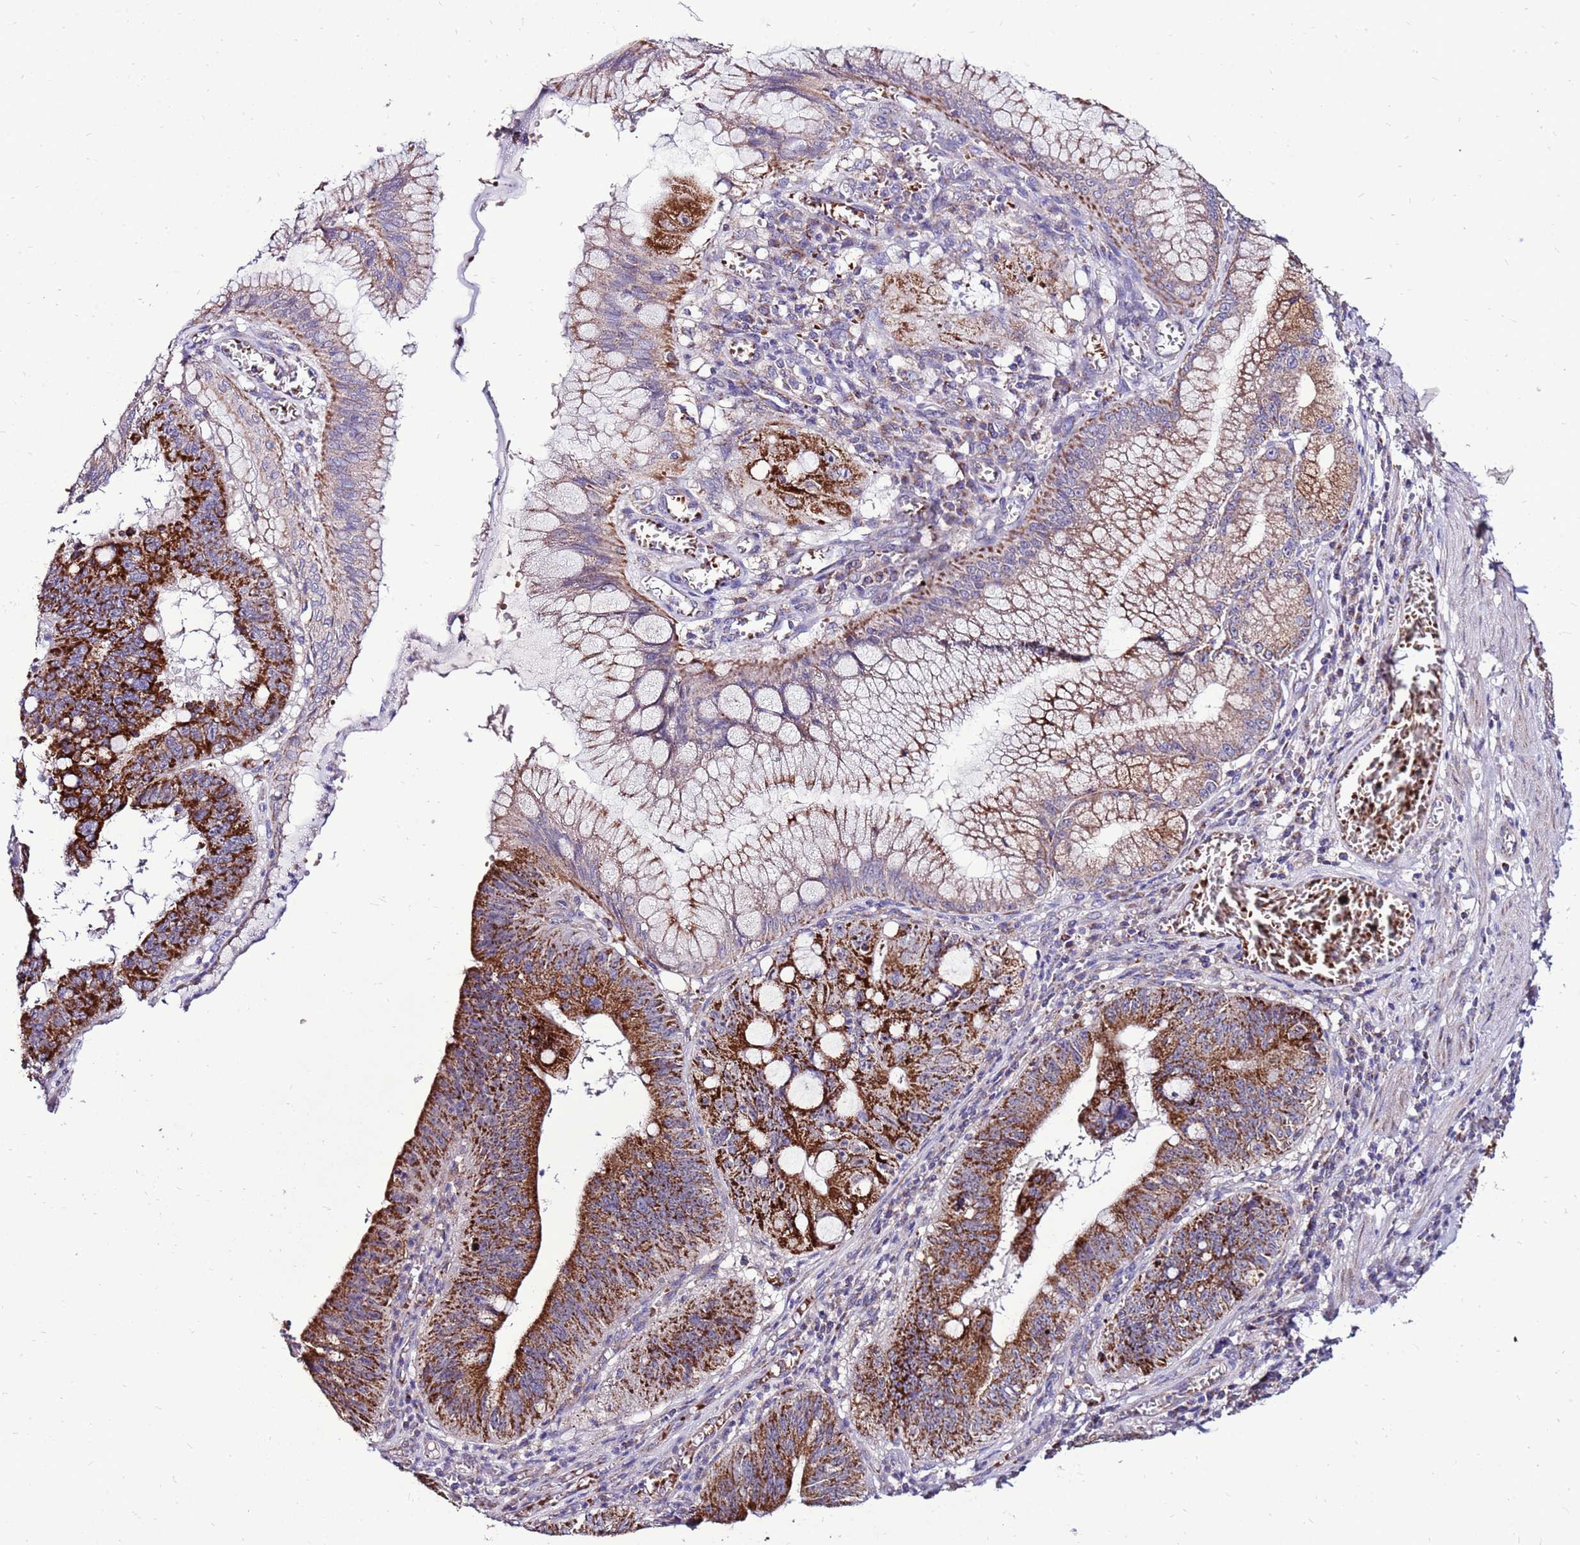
{"staining": {"intensity": "strong", "quantity": ">75%", "location": "cytoplasmic/membranous"}, "tissue": "stomach cancer", "cell_type": "Tumor cells", "image_type": "cancer", "snomed": [{"axis": "morphology", "description": "Adenocarcinoma, NOS"}, {"axis": "topography", "description": "Stomach"}], "caption": "The image exhibits staining of stomach adenocarcinoma, revealing strong cytoplasmic/membranous protein positivity (brown color) within tumor cells.", "gene": "SPSB3", "patient": {"sex": "male", "age": 59}}